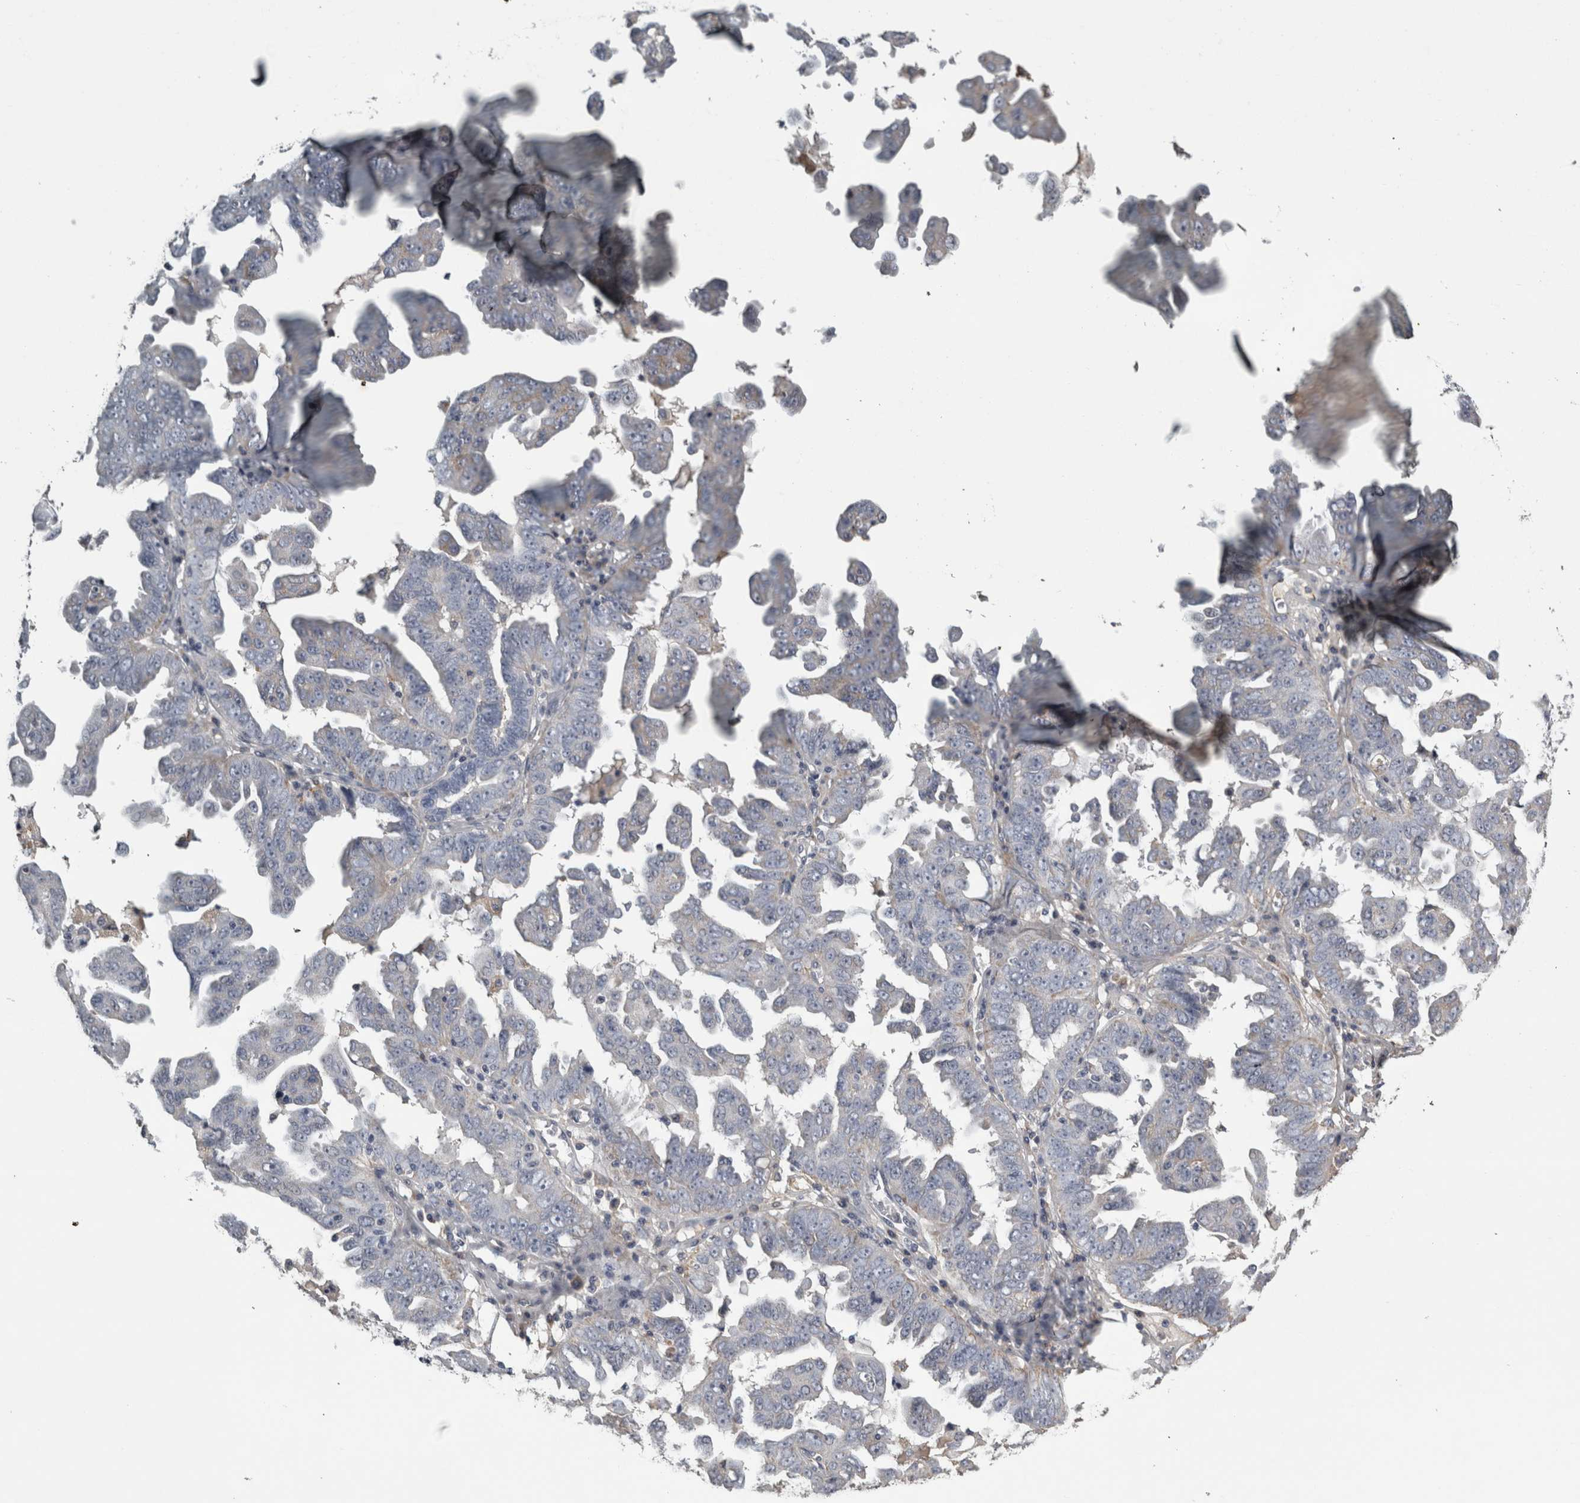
{"staining": {"intensity": "negative", "quantity": "none", "location": "none"}, "tissue": "ovarian cancer", "cell_type": "Tumor cells", "image_type": "cancer", "snomed": [{"axis": "morphology", "description": "Carcinoma, endometroid"}, {"axis": "topography", "description": "Ovary"}], "caption": "The photomicrograph demonstrates no significant staining in tumor cells of ovarian cancer (endometroid carcinoma).", "gene": "FRK", "patient": {"sex": "female", "age": 62}}